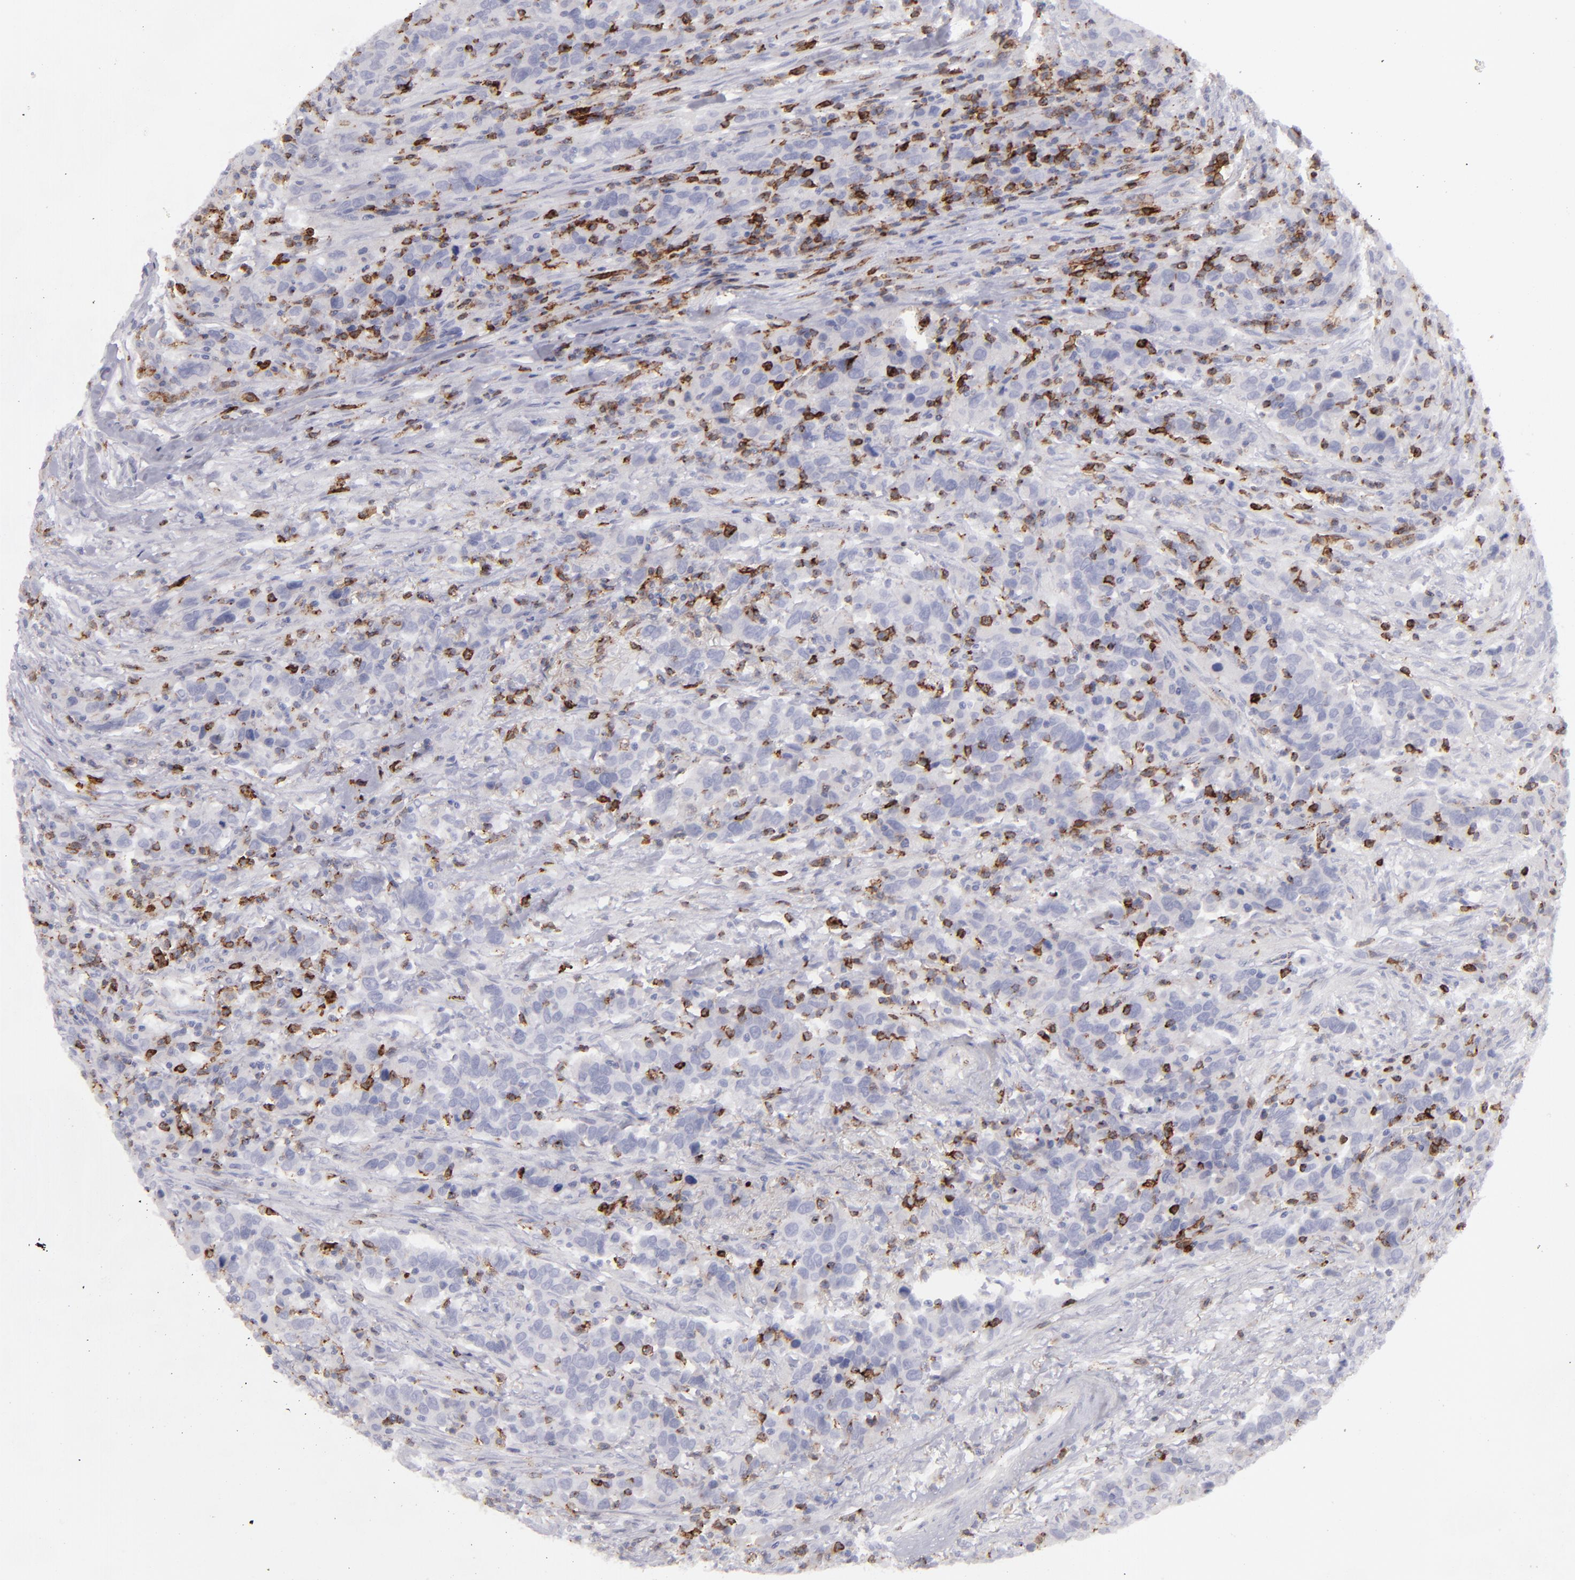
{"staining": {"intensity": "negative", "quantity": "none", "location": "none"}, "tissue": "urothelial cancer", "cell_type": "Tumor cells", "image_type": "cancer", "snomed": [{"axis": "morphology", "description": "Urothelial carcinoma, High grade"}, {"axis": "topography", "description": "Urinary bladder"}], "caption": "Urothelial cancer stained for a protein using IHC shows no expression tumor cells.", "gene": "CD27", "patient": {"sex": "male", "age": 61}}